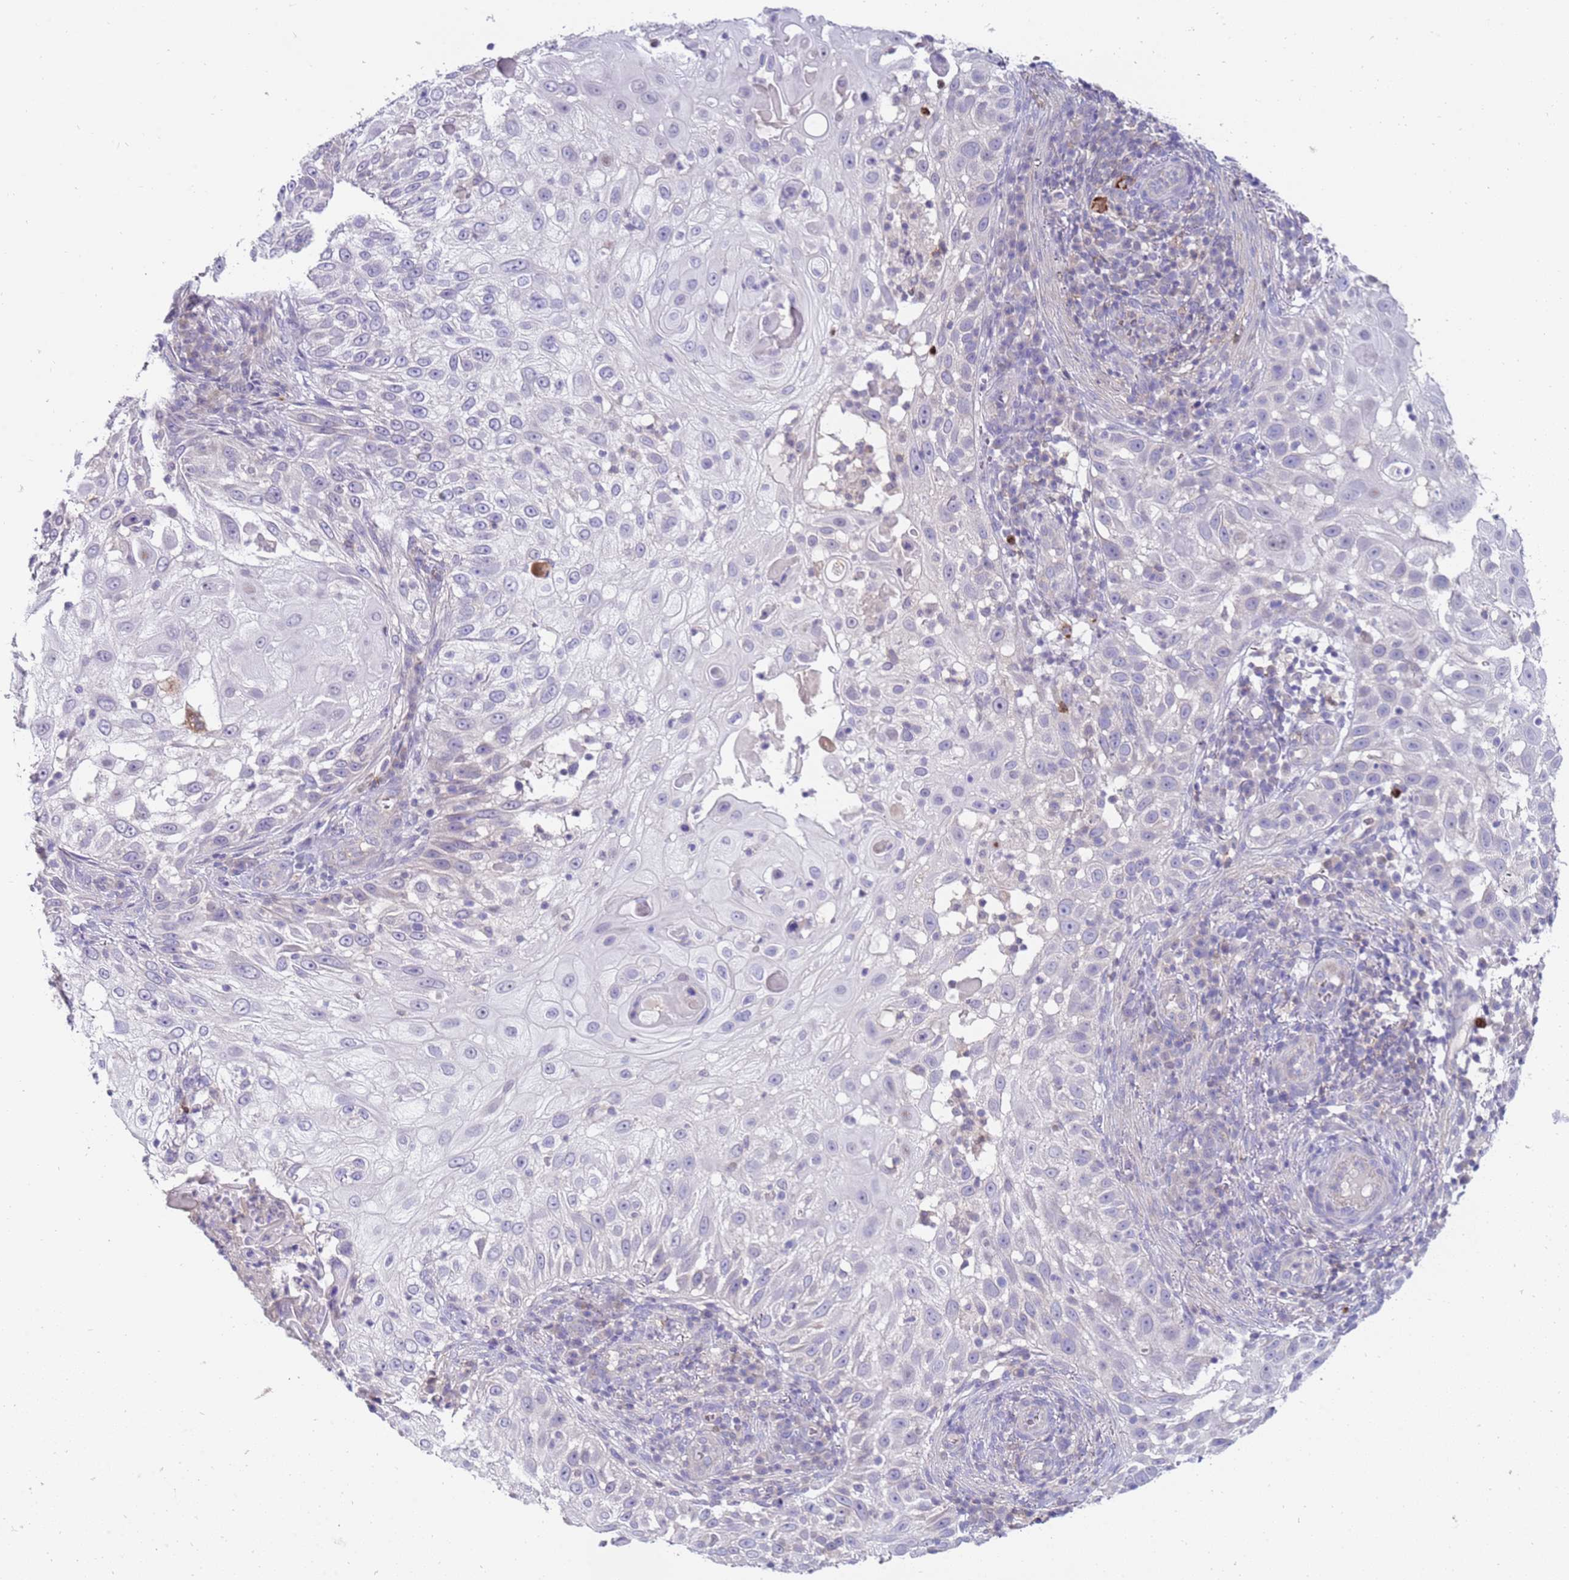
{"staining": {"intensity": "negative", "quantity": "none", "location": "none"}, "tissue": "skin cancer", "cell_type": "Tumor cells", "image_type": "cancer", "snomed": [{"axis": "morphology", "description": "Squamous cell carcinoma, NOS"}, {"axis": "topography", "description": "Skin"}], "caption": "Immunohistochemistry of human skin cancer (squamous cell carcinoma) shows no positivity in tumor cells. (IHC, brightfield microscopy, high magnification).", "gene": "STK25", "patient": {"sex": "female", "age": 44}}